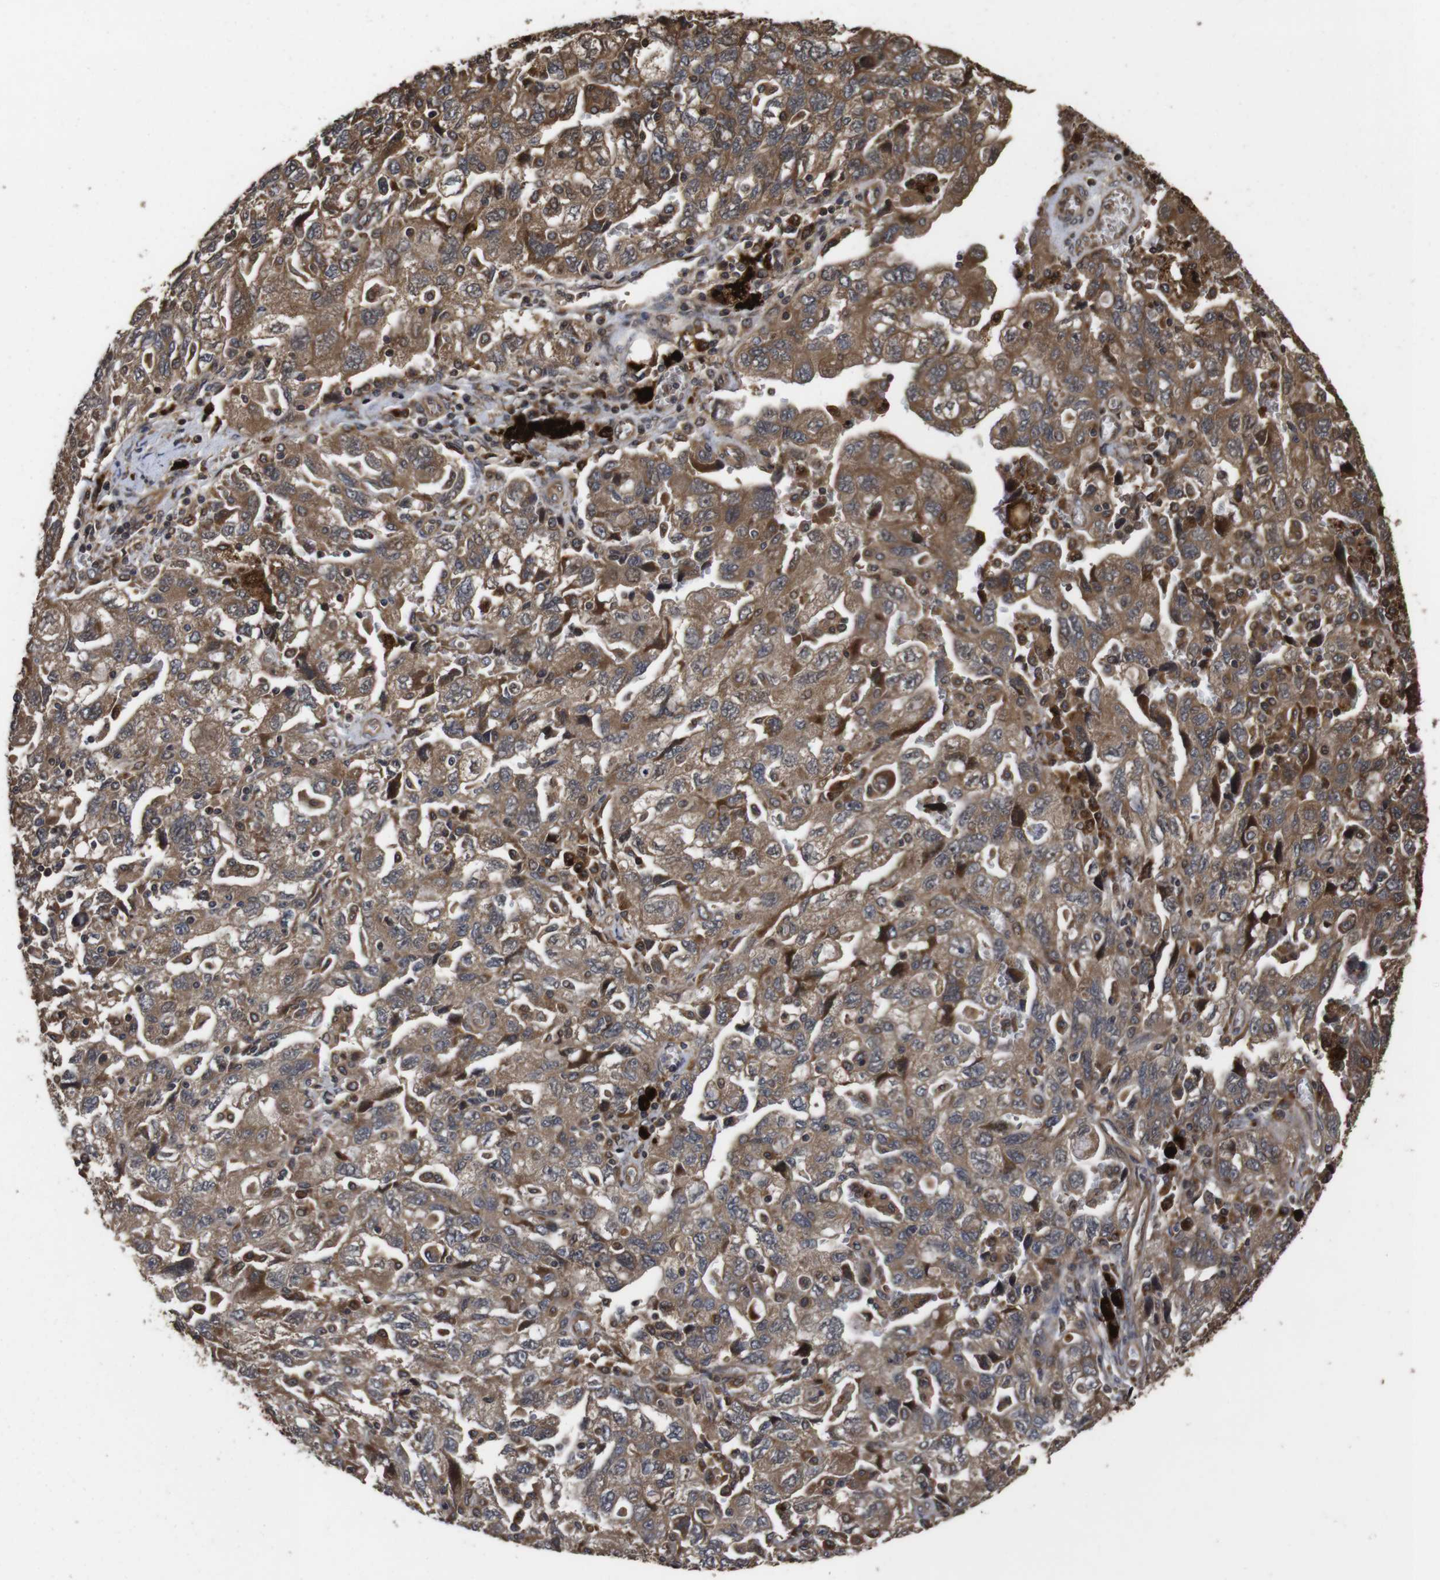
{"staining": {"intensity": "moderate", "quantity": ">75%", "location": "cytoplasmic/membranous"}, "tissue": "ovarian cancer", "cell_type": "Tumor cells", "image_type": "cancer", "snomed": [{"axis": "morphology", "description": "Carcinoma, NOS"}, {"axis": "morphology", "description": "Cystadenocarcinoma, serous, NOS"}, {"axis": "topography", "description": "Ovary"}], "caption": "Carcinoma (ovarian) stained with immunohistochemistry shows moderate cytoplasmic/membranous staining in about >75% of tumor cells.", "gene": "PTPN14", "patient": {"sex": "female", "age": 69}}